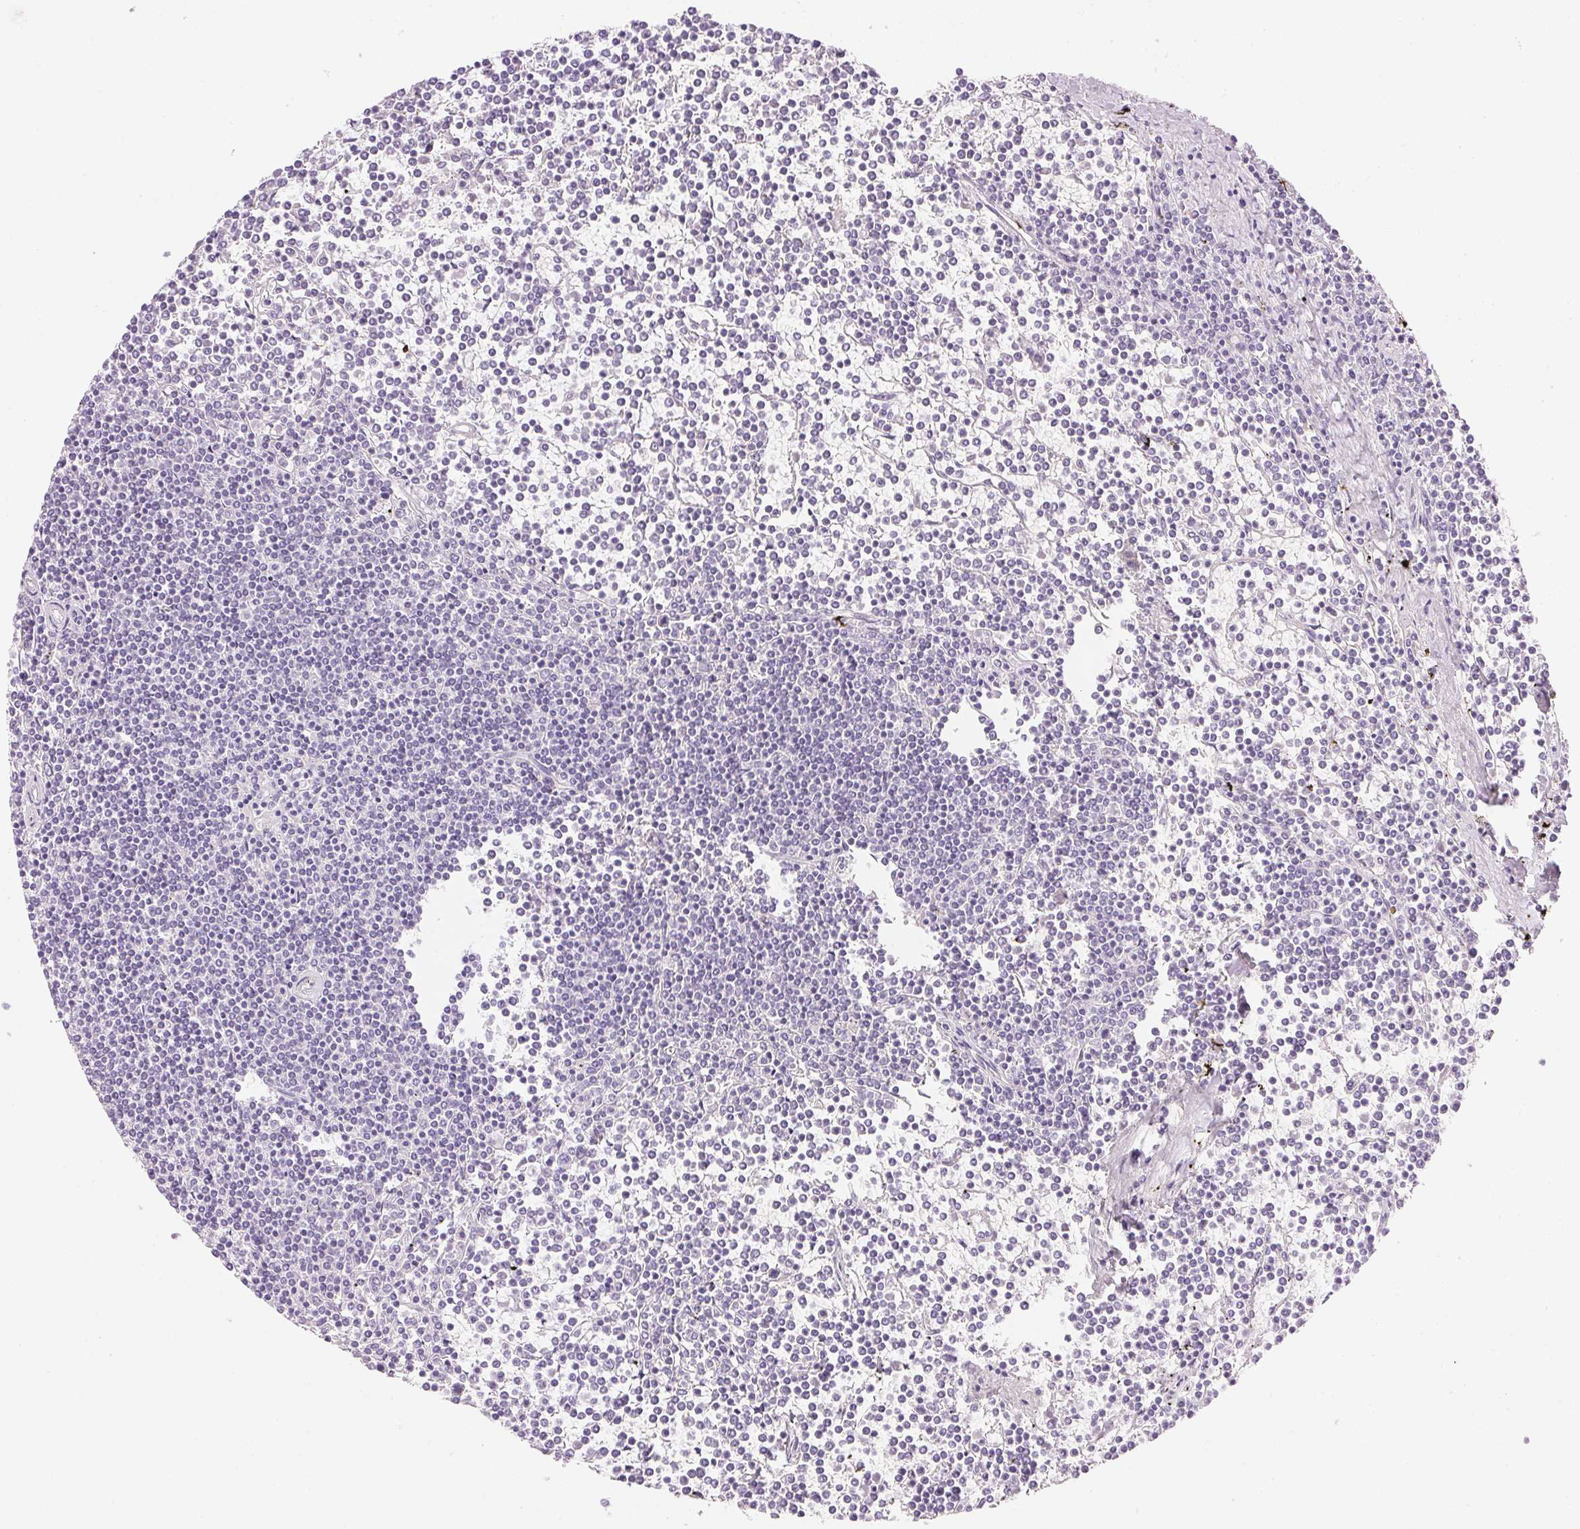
{"staining": {"intensity": "negative", "quantity": "none", "location": "none"}, "tissue": "lymphoma", "cell_type": "Tumor cells", "image_type": "cancer", "snomed": [{"axis": "morphology", "description": "Malignant lymphoma, non-Hodgkin's type, Low grade"}, {"axis": "topography", "description": "Spleen"}], "caption": "DAB immunohistochemical staining of malignant lymphoma, non-Hodgkin's type (low-grade) displays no significant positivity in tumor cells.", "gene": "KCNE2", "patient": {"sex": "female", "age": 19}}